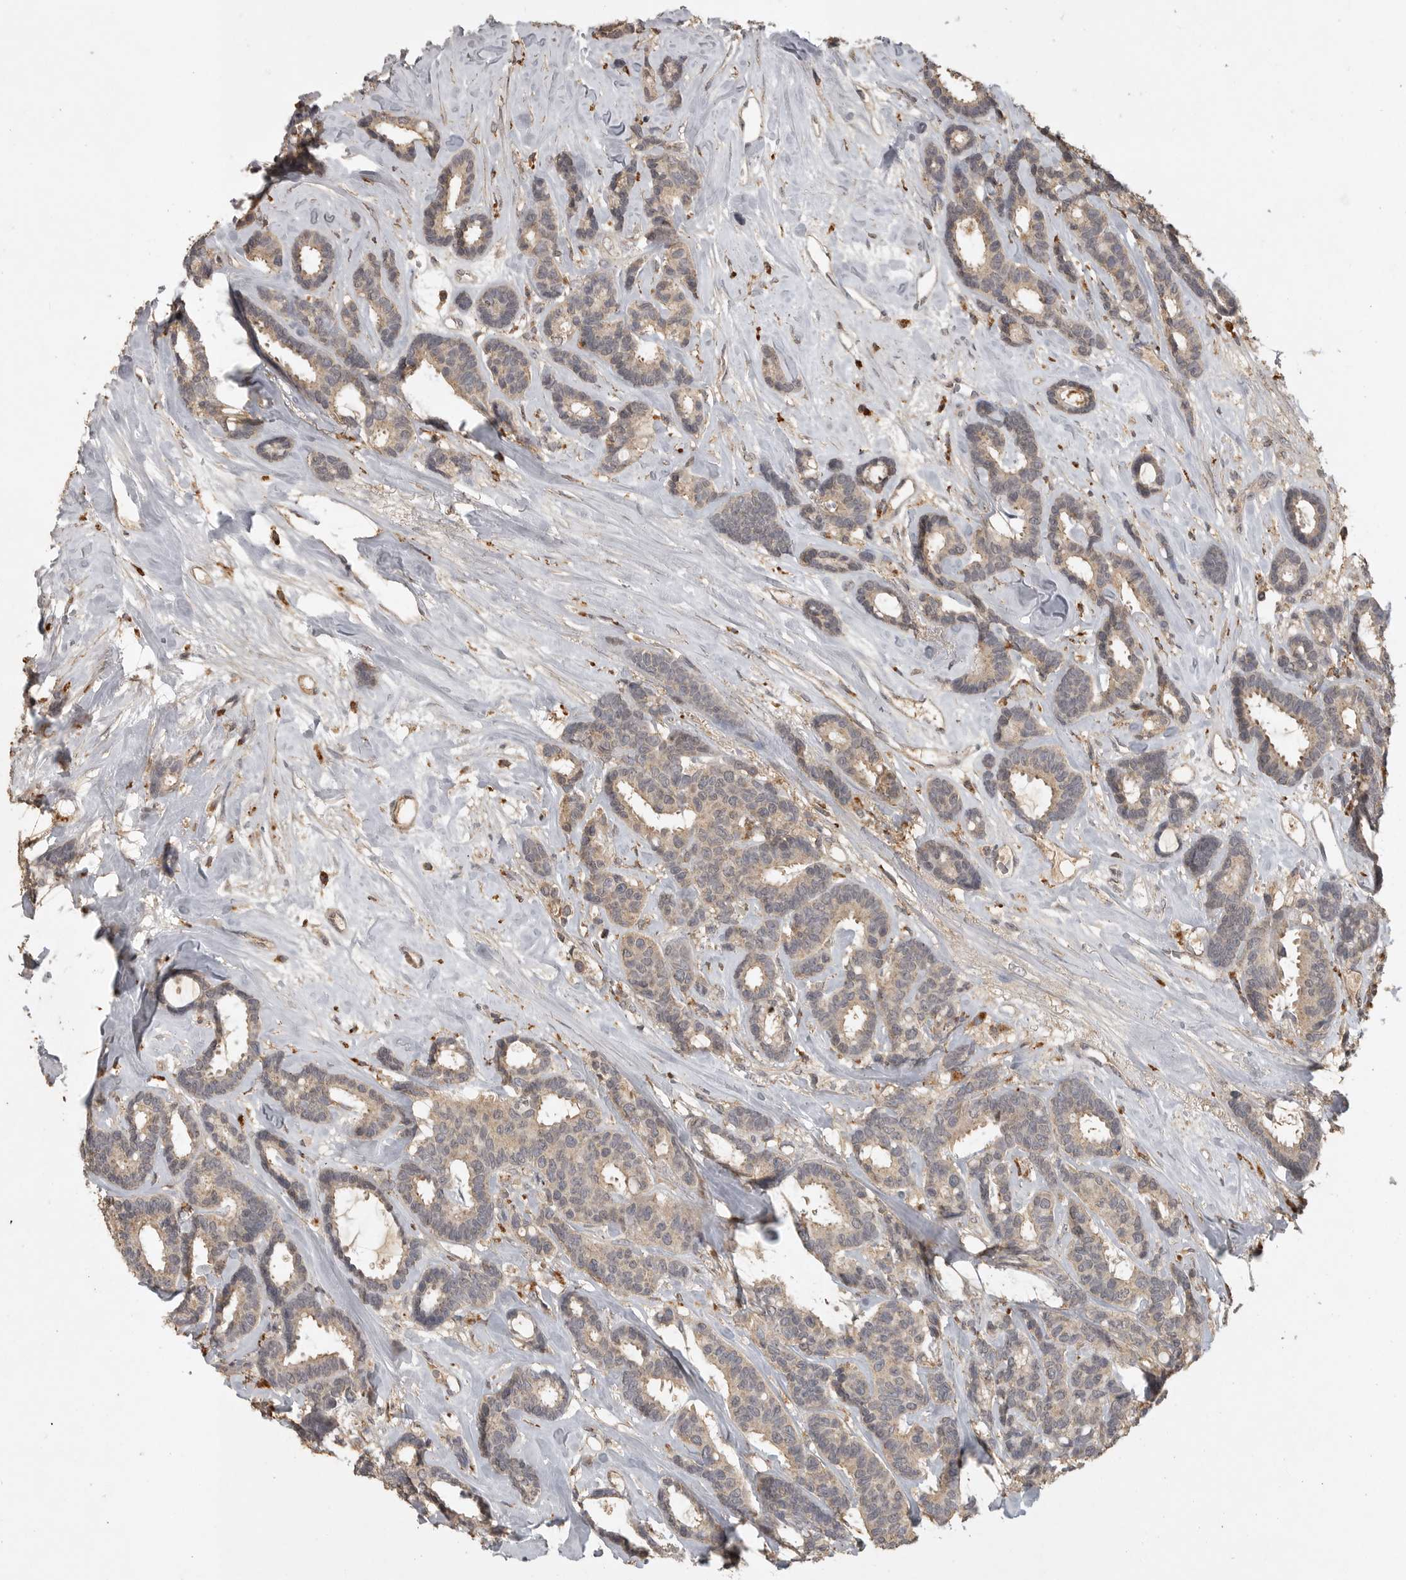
{"staining": {"intensity": "weak", "quantity": ">75%", "location": "cytoplasmic/membranous"}, "tissue": "breast cancer", "cell_type": "Tumor cells", "image_type": "cancer", "snomed": [{"axis": "morphology", "description": "Duct carcinoma"}, {"axis": "topography", "description": "Breast"}], "caption": "Brown immunohistochemical staining in infiltrating ductal carcinoma (breast) shows weak cytoplasmic/membranous expression in about >75% of tumor cells. Nuclei are stained in blue.", "gene": "ADAMTS4", "patient": {"sex": "female", "age": 87}}